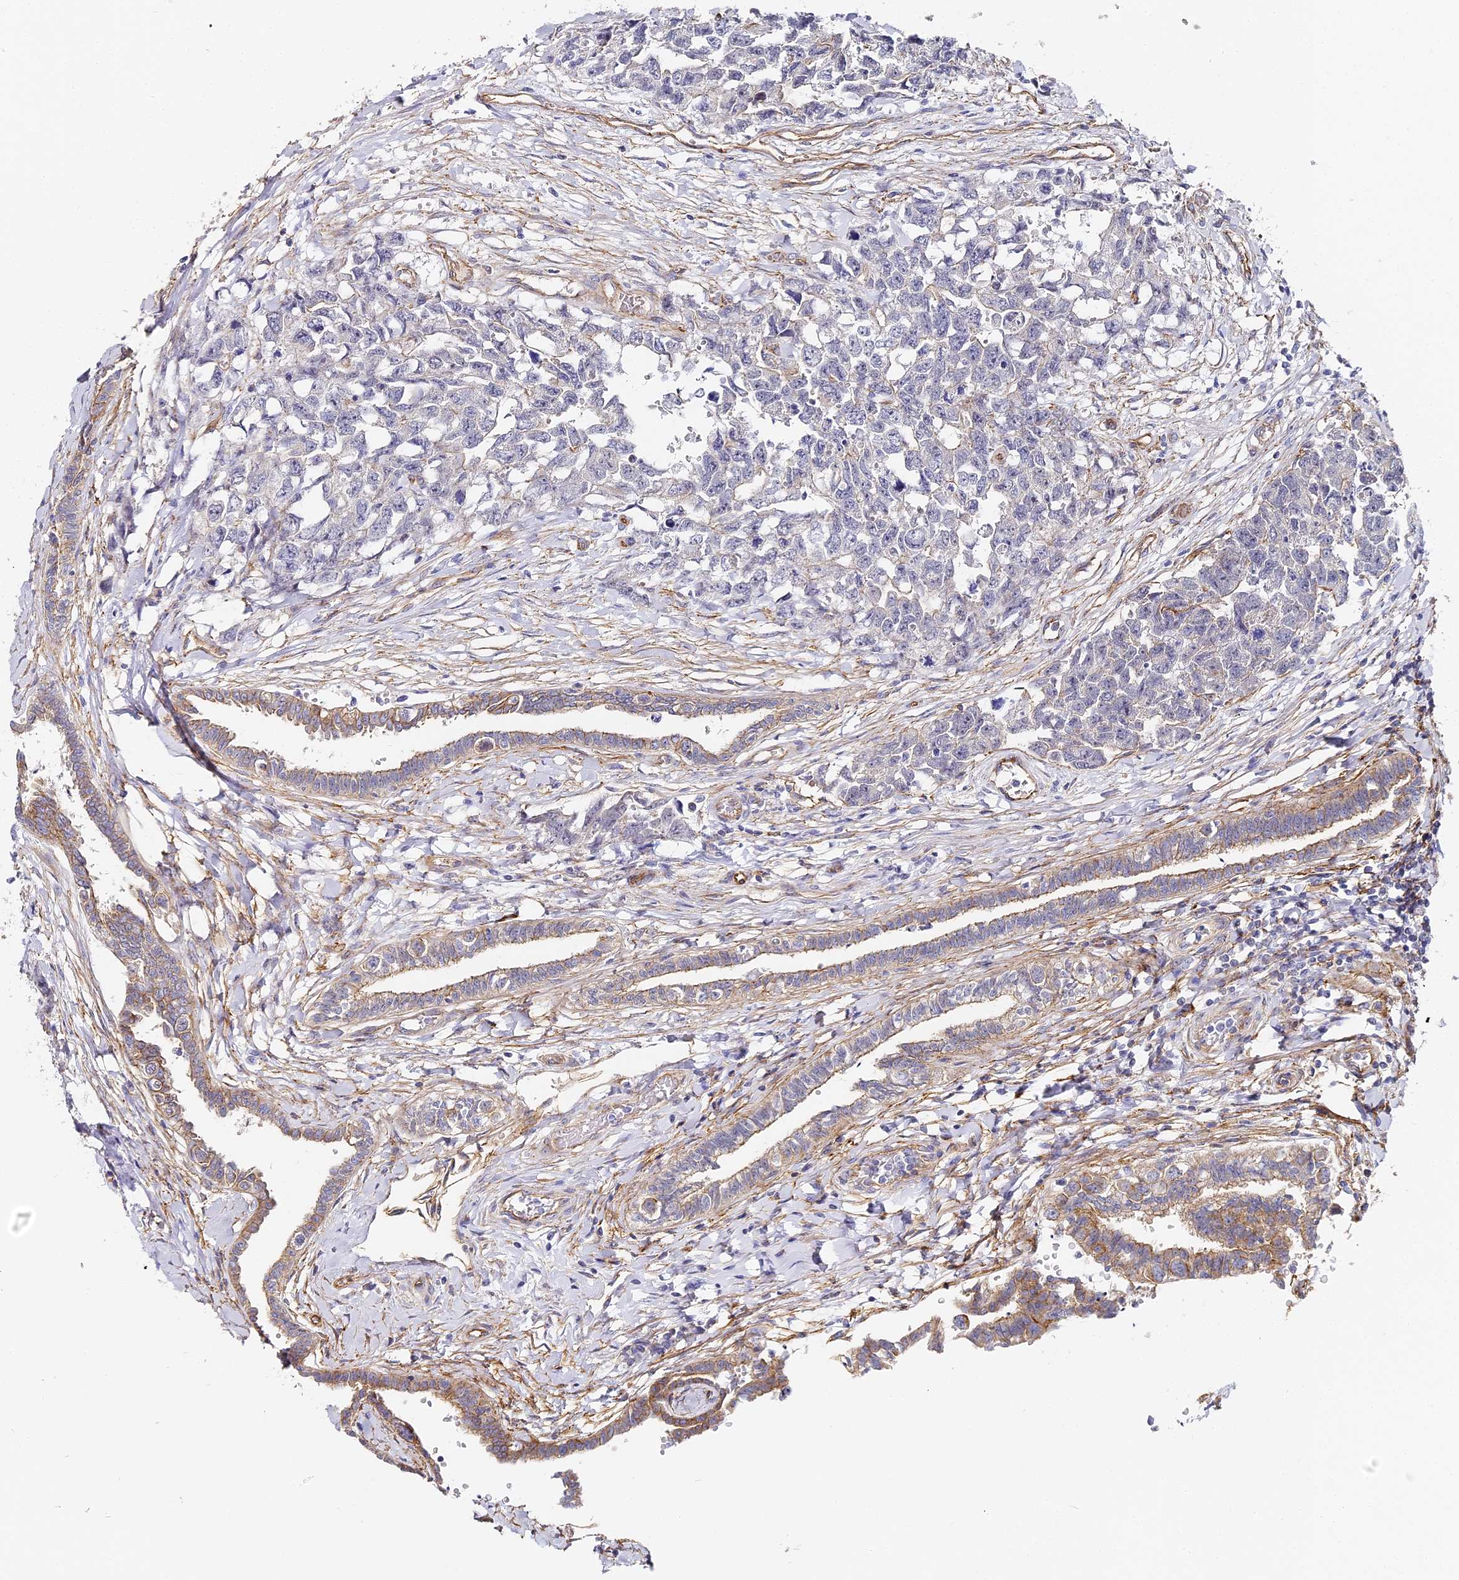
{"staining": {"intensity": "negative", "quantity": "none", "location": "none"}, "tissue": "testis cancer", "cell_type": "Tumor cells", "image_type": "cancer", "snomed": [{"axis": "morphology", "description": "Carcinoma, Embryonal, NOS"}, {"axis": "topography", "description": "Testis"}], "caption": "IHC of testis cancer displays no expression in tumor cells.", "gene": "CCDC30", "patient": {"sex": "male", "age": 31}}